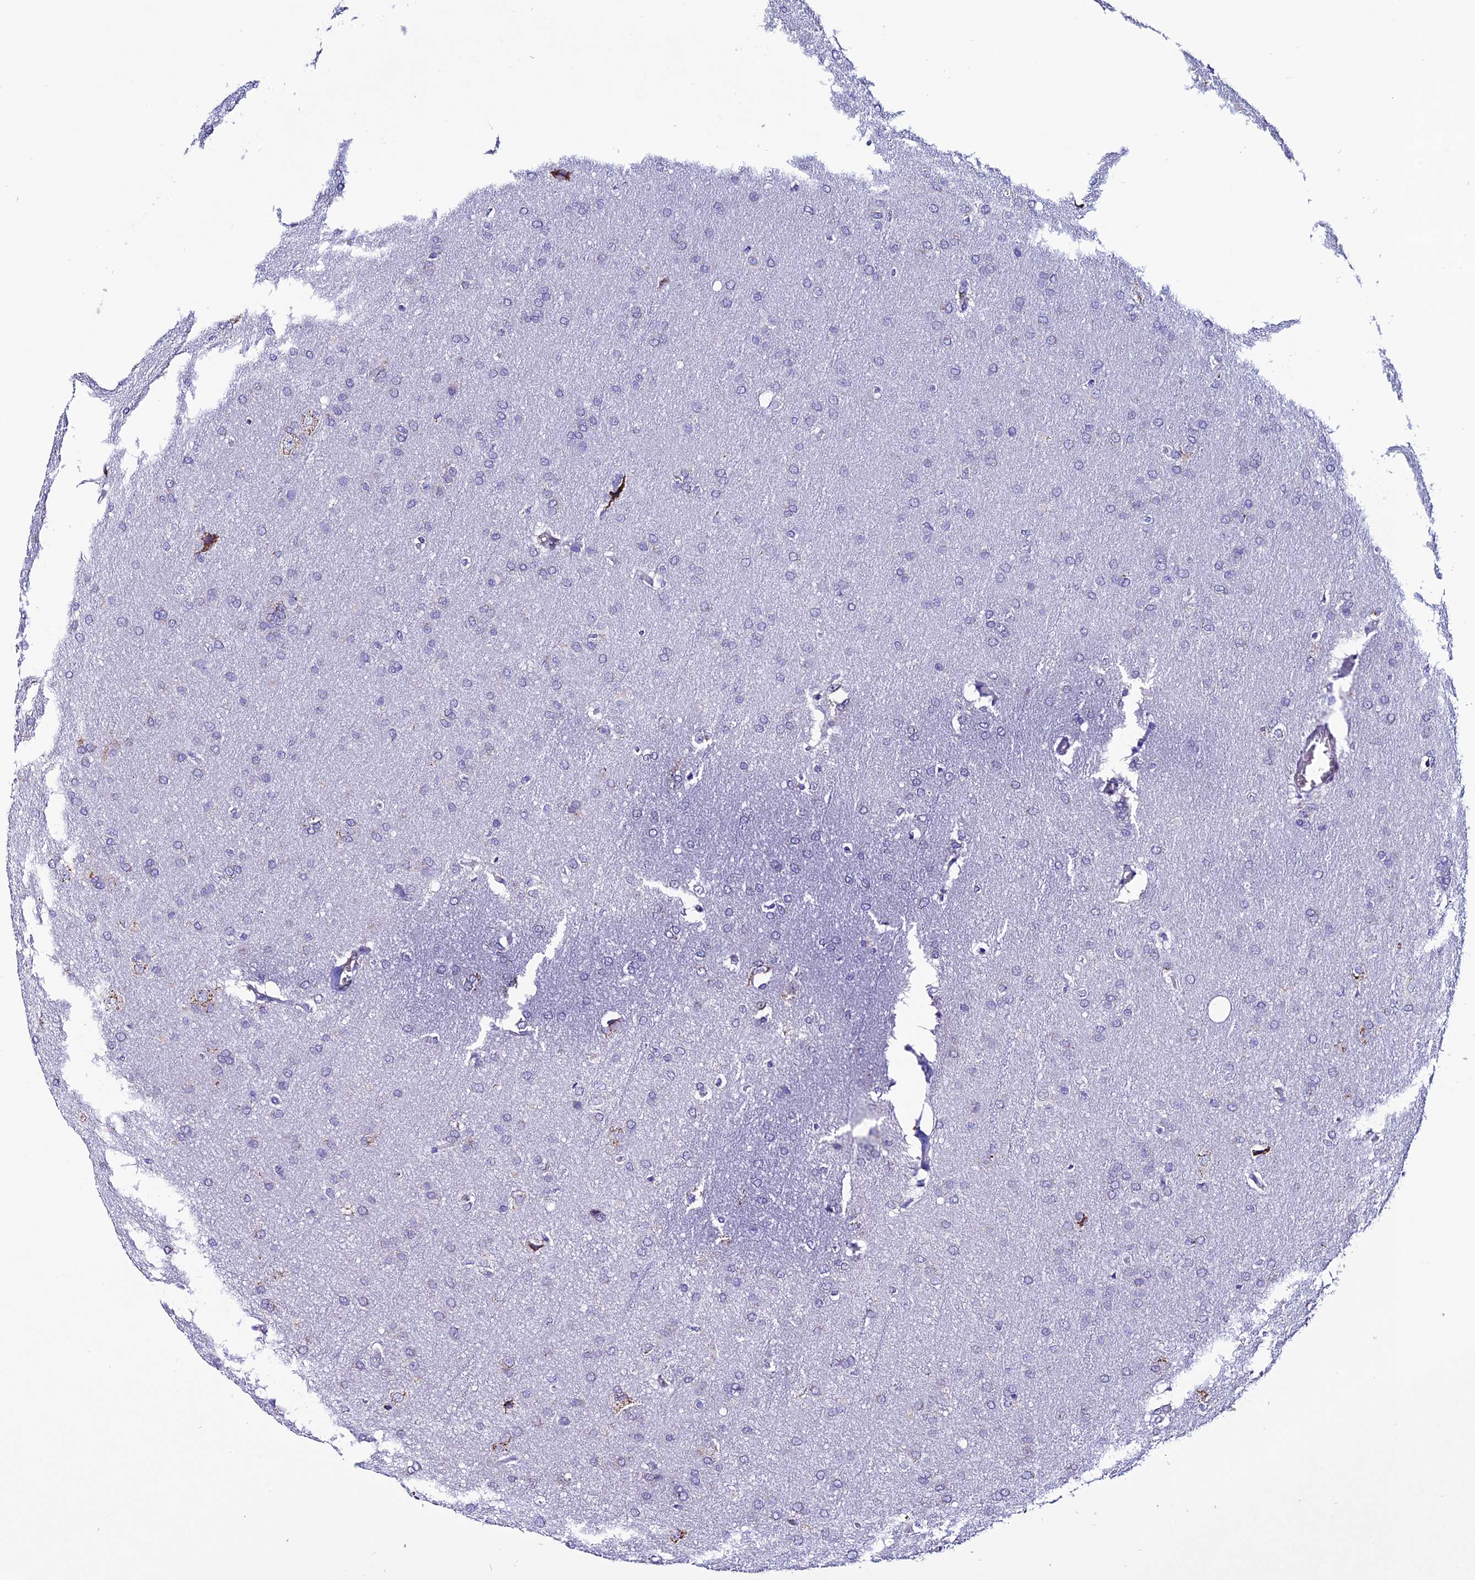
{"staining": {"intensity": "negative", "quantity": "none", "location": "none"}, "tissue": "glioma", "cell_type": "Tumor cells", "image_type": "cancer", "snomed": [{"axis": "morphology", "description": "Glioma, malignant, Low grade"}, {"axis": "topography", "description": "Brain"}], "caption": "DAB (3,3'-diaminobenzidine) immunohistochemical staining of glioma displays no significant expression in tumor cells.", "gene": "OR51Q1", "patient": {"sex": "female", "age": 32}}